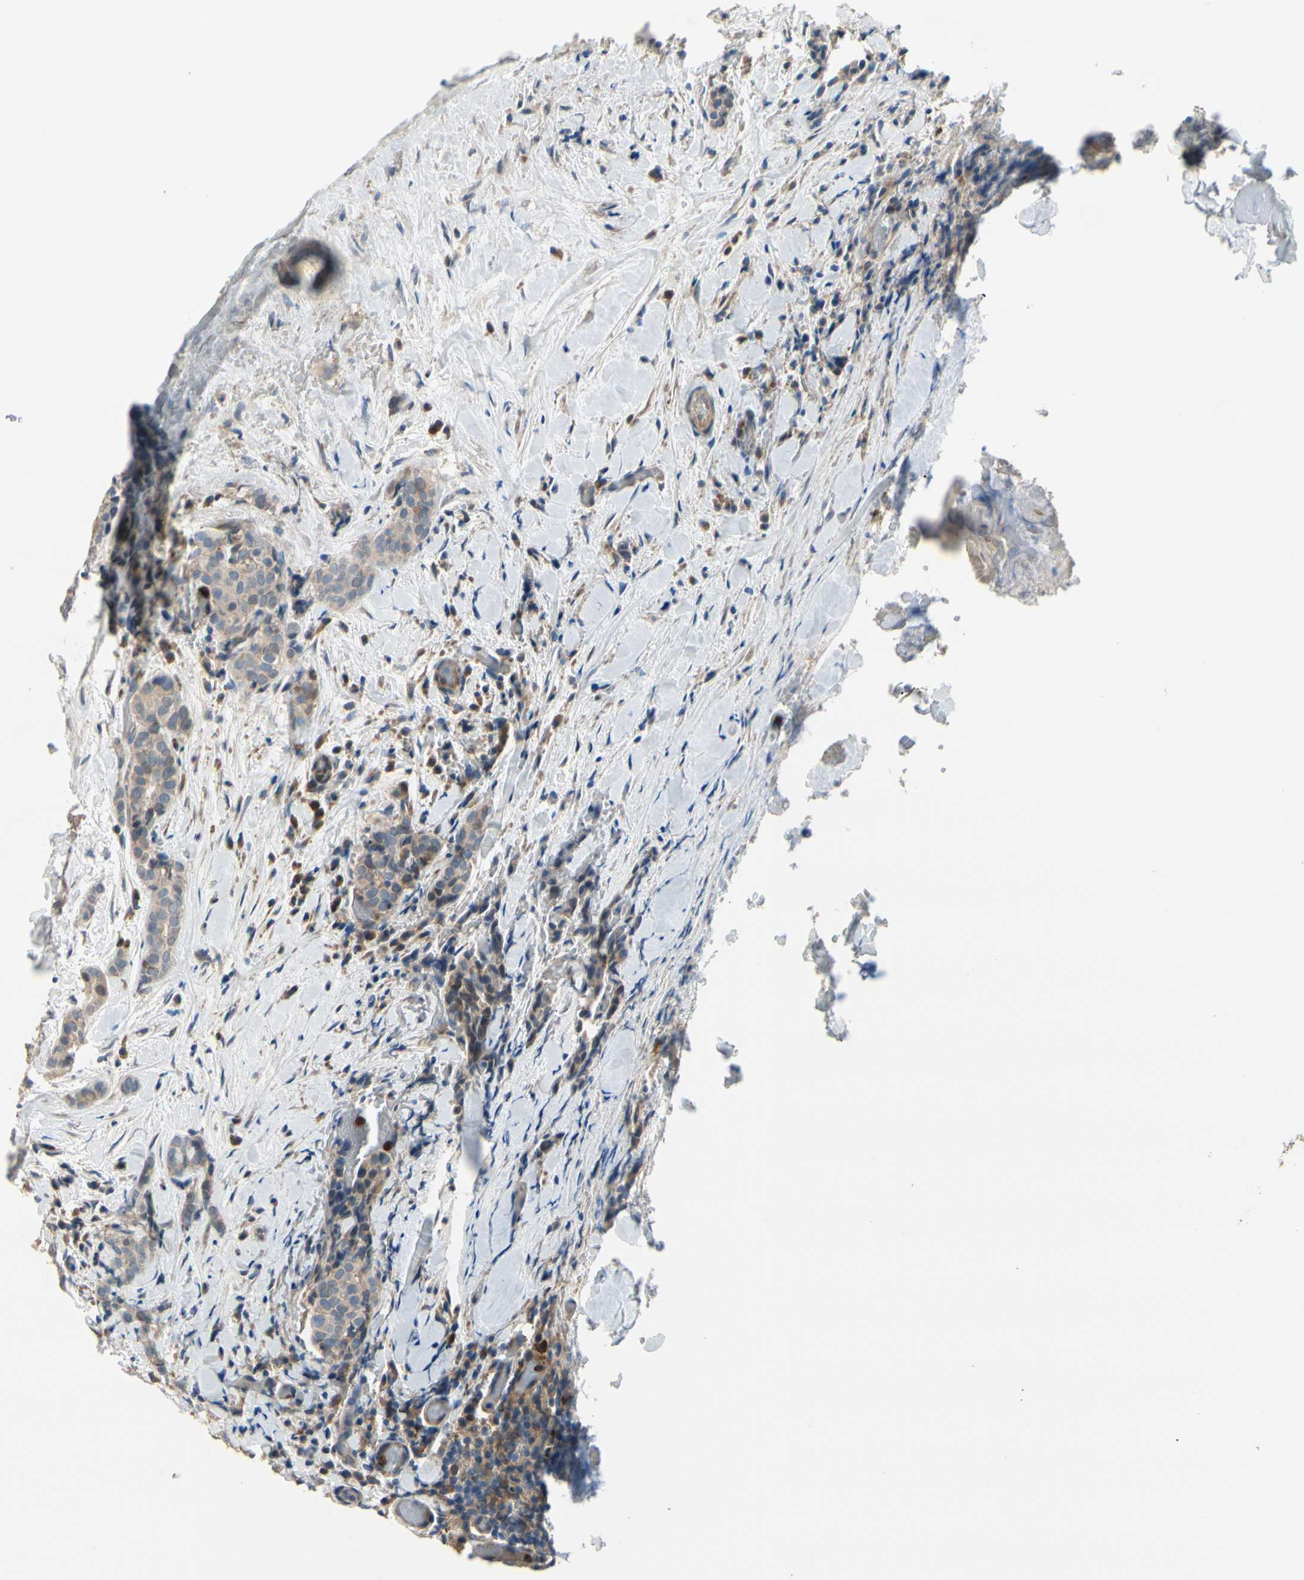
{"staining": {"intensity": "weak", "quantity": ">75%", "location": "cytoplasmic/membranous"}, "tissue": "thyroid cancer", "cell_type": "Tumor cells", "image_type": "cancer", "snomed": [{"axis": "morphology", "description": "Normal tissue, NOS"}, {"axis": "morphology", "description": "Papillary adenocarcinoma, NOS"}, {"axis": "topography", "description": "Thyroid gland"}], "caption": "The immunohistochemical stain shows weak cytoplasmic/membranous expression in tumor cells of thyroid cancer tissue.", "gene": "SIGLEC5", "patient": {"sex": "female", "age": 30}}